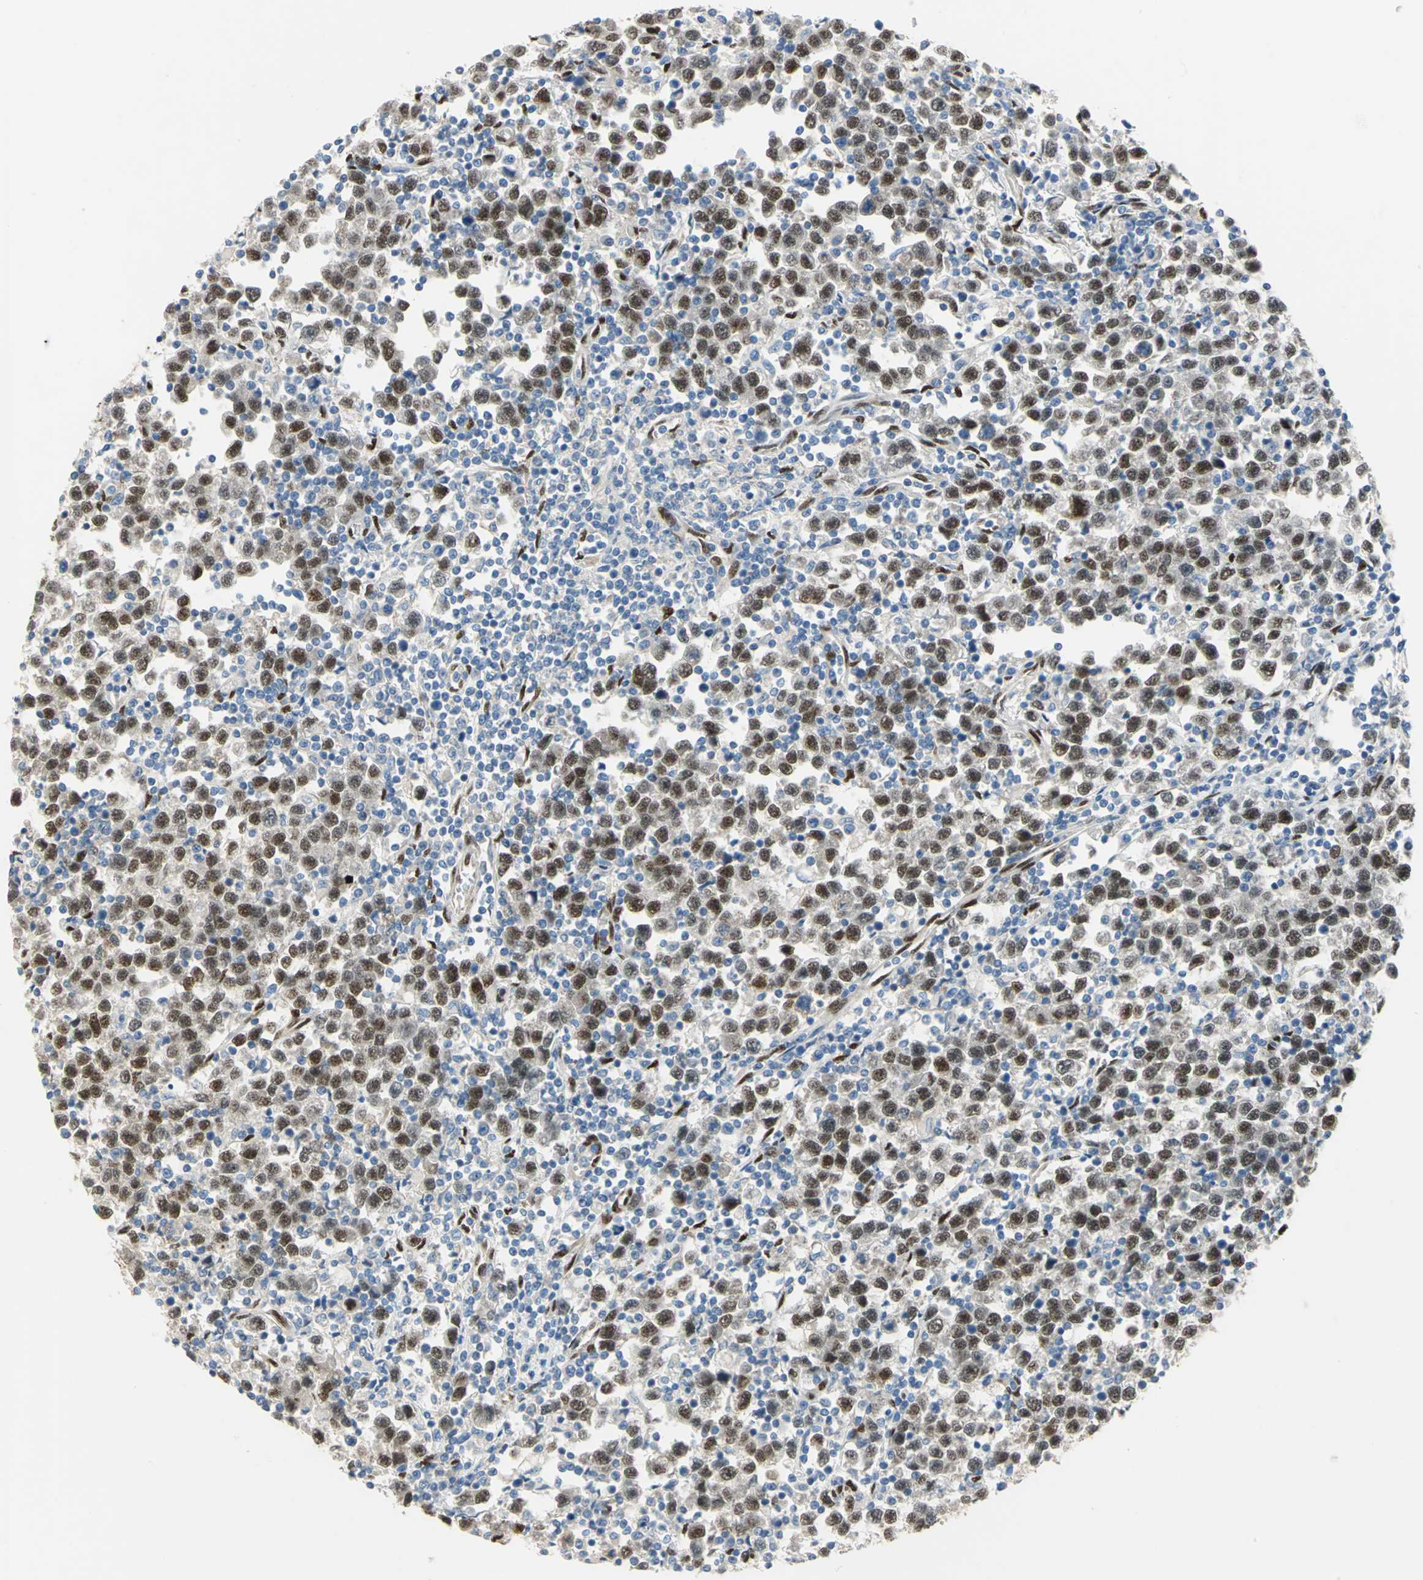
{"staining": {"intensity": "strong", "quantity": ">75%", "location": "nuclear"}, "tissue": "testis cancer", "cell_type": "Tumor cells", "image_type": "cancer", "snomed": [{"axis": "morphology", "description": "Seminoma, NOS"}, {"axis": "topography", "description": "Testis"}], "caption": "Seminoma (testis) stained with DAB (3,3'-diaminobenzidine) IHC displays high levels of strong nuclear expression in about >75% of tumor cells. (DAB (3,3'-diaminobenzidine) IHC with brightfield microscopy, high magnification).", "gene": "RBFOX2", "patient": {"sex": "male", "age": 43}}